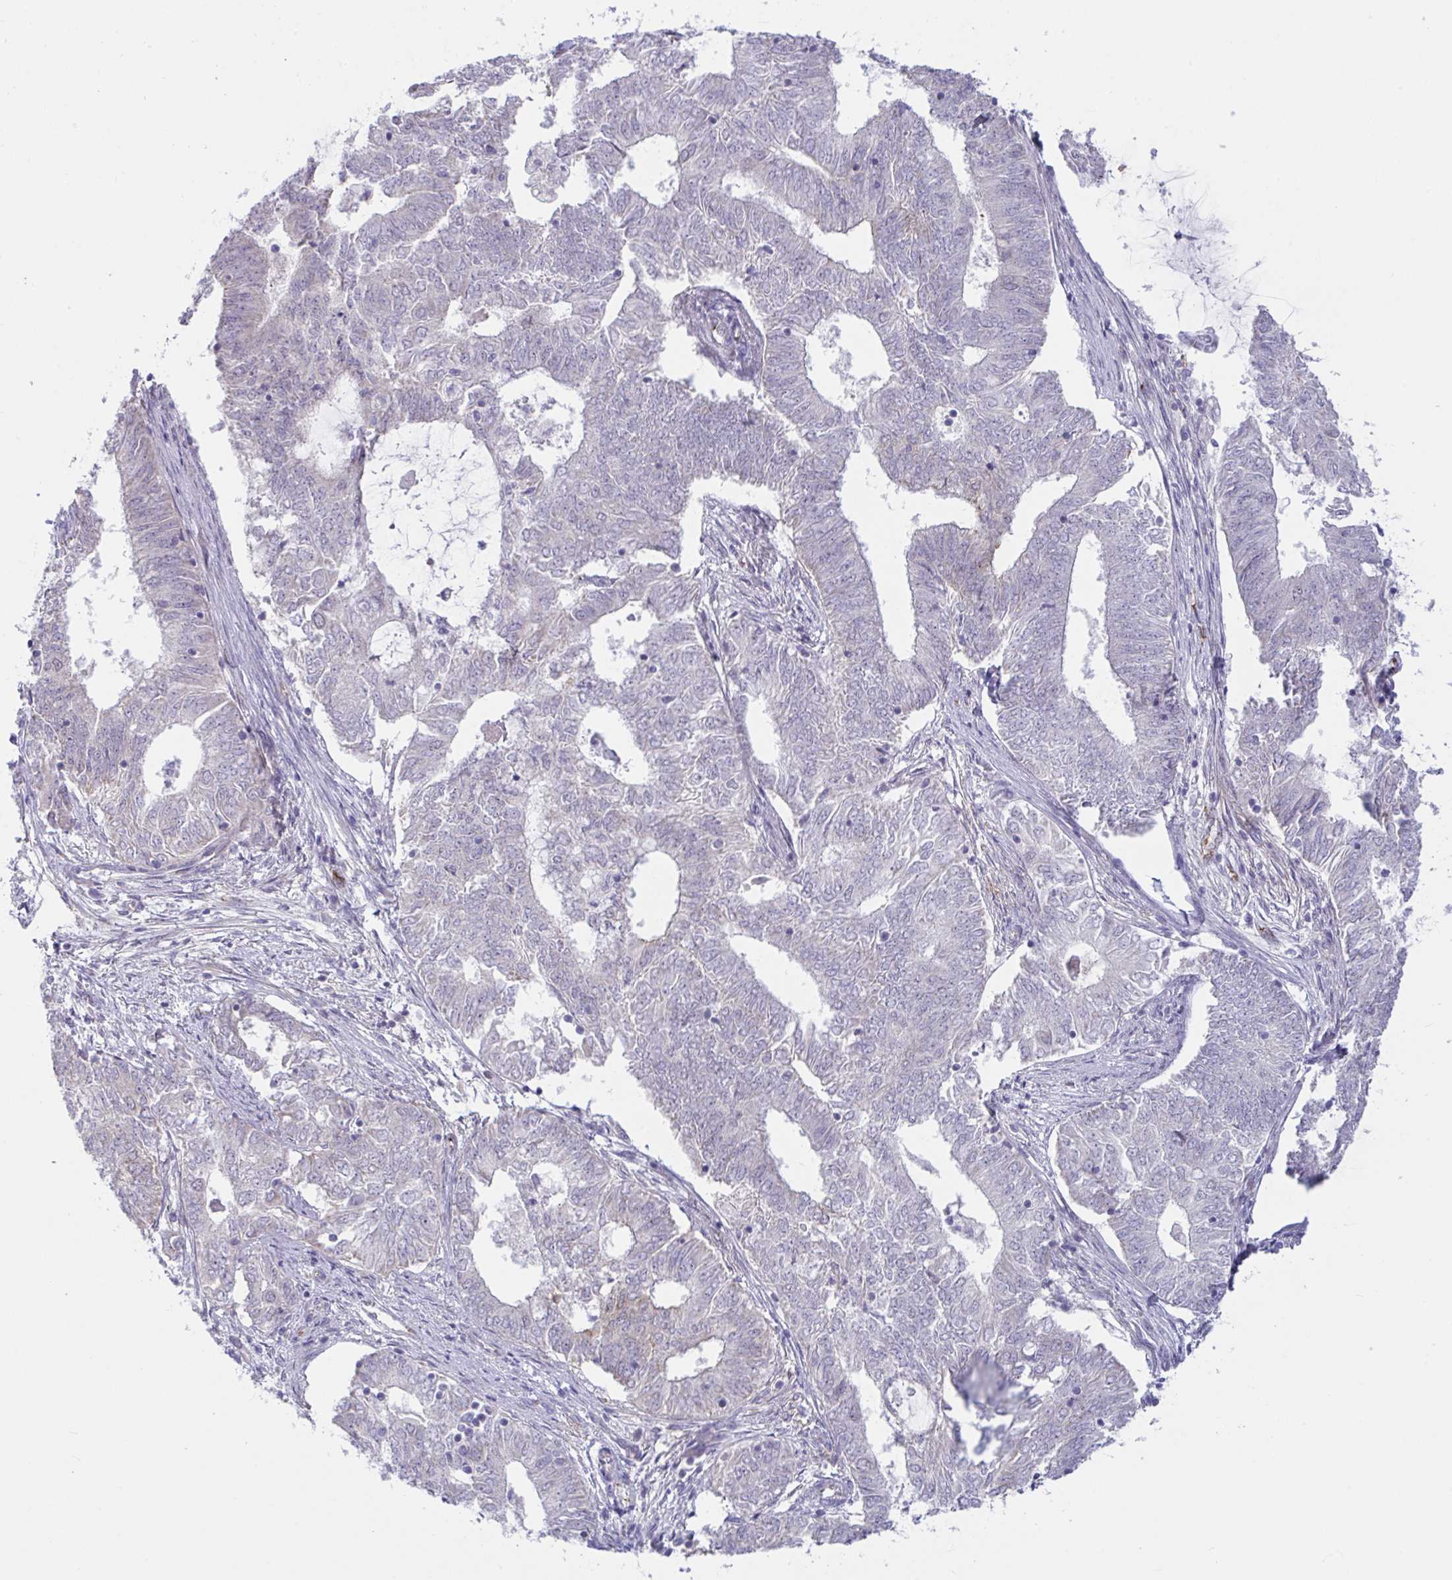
{"staining": {"intensity": "negative", "quantity": "none", "location": "none"}, "tissue": "endometrial cancer", "cell_type": "Tumor cells", "image_type": "cancer", "snomed": [{"axis": "morphology", "description": "Adenocarcinoma, NOS"}, {"axis": "topography", "description": "Endometrium"}], "caption": "Endometrial cancer (adenocarcinoma) stained for a protein using immunohistochemistry (IHC) exhibits no expression tumor cells.", "gene": "IL37", "patient": {"sex": "female", "age": 62}}